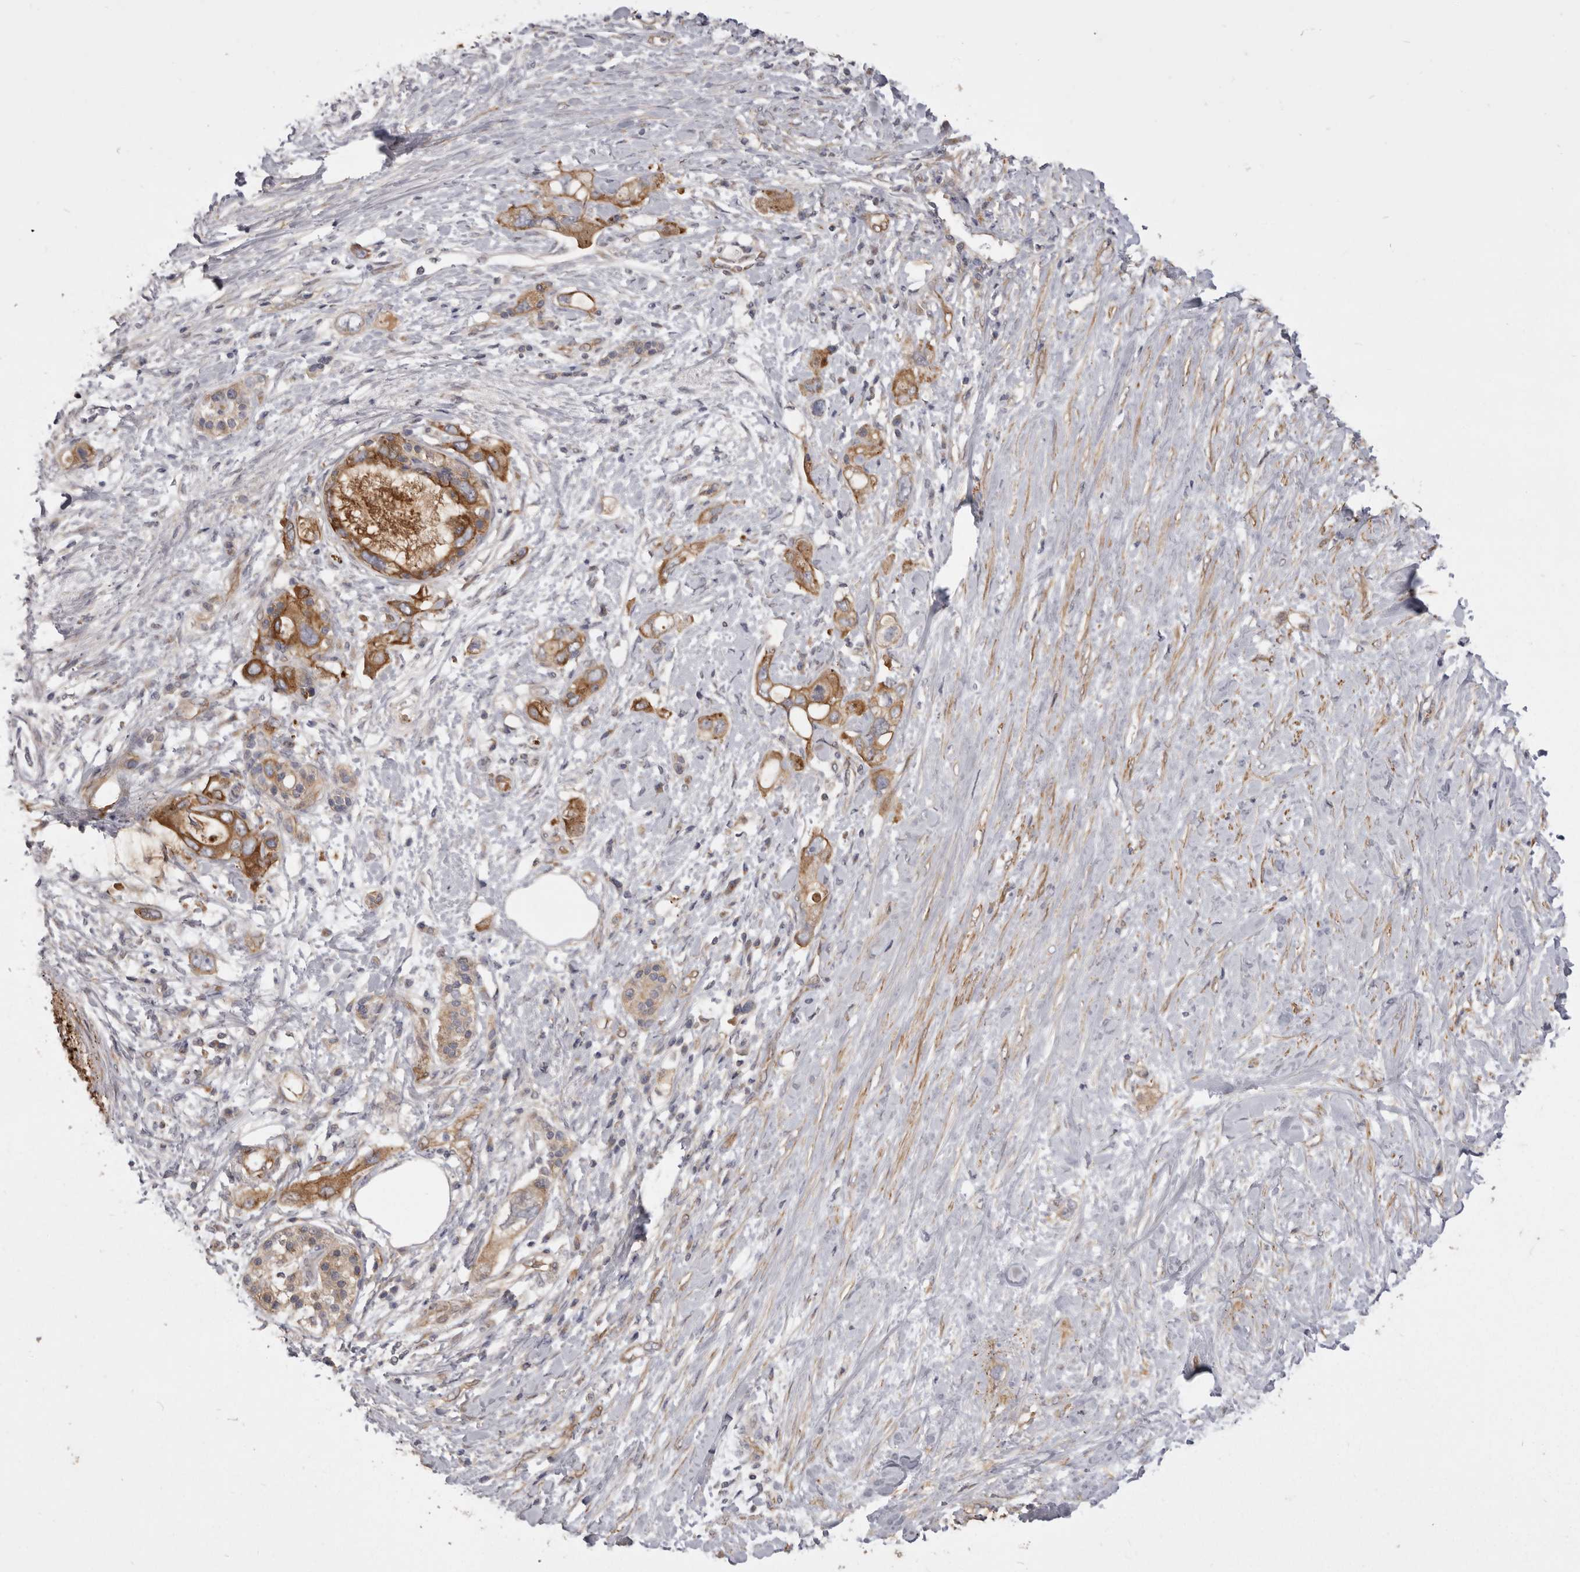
{"staining": {"intensity": "strong", "quantity": ">75%", "location": "cytoplasmic/membranous"}, "tissue": "pancreatic cancer", "cell_type": "Tumor cells", "image_type": "cancer", "snomed": [{"axis": "morphology", "description": "Adenocarcinoma, NOS"}, {"axis": "topography", "description": "Pancreas"}], "caption": "About >75% of tumor cells in pancreatic cancer (adenocarcinoma) exhibit strong cytoplasmic/membranous protein positivity as visualized by brown immunohistochemical staining.", "gene": "VPS45", "patient": {"sex": "female", "age": 56}}